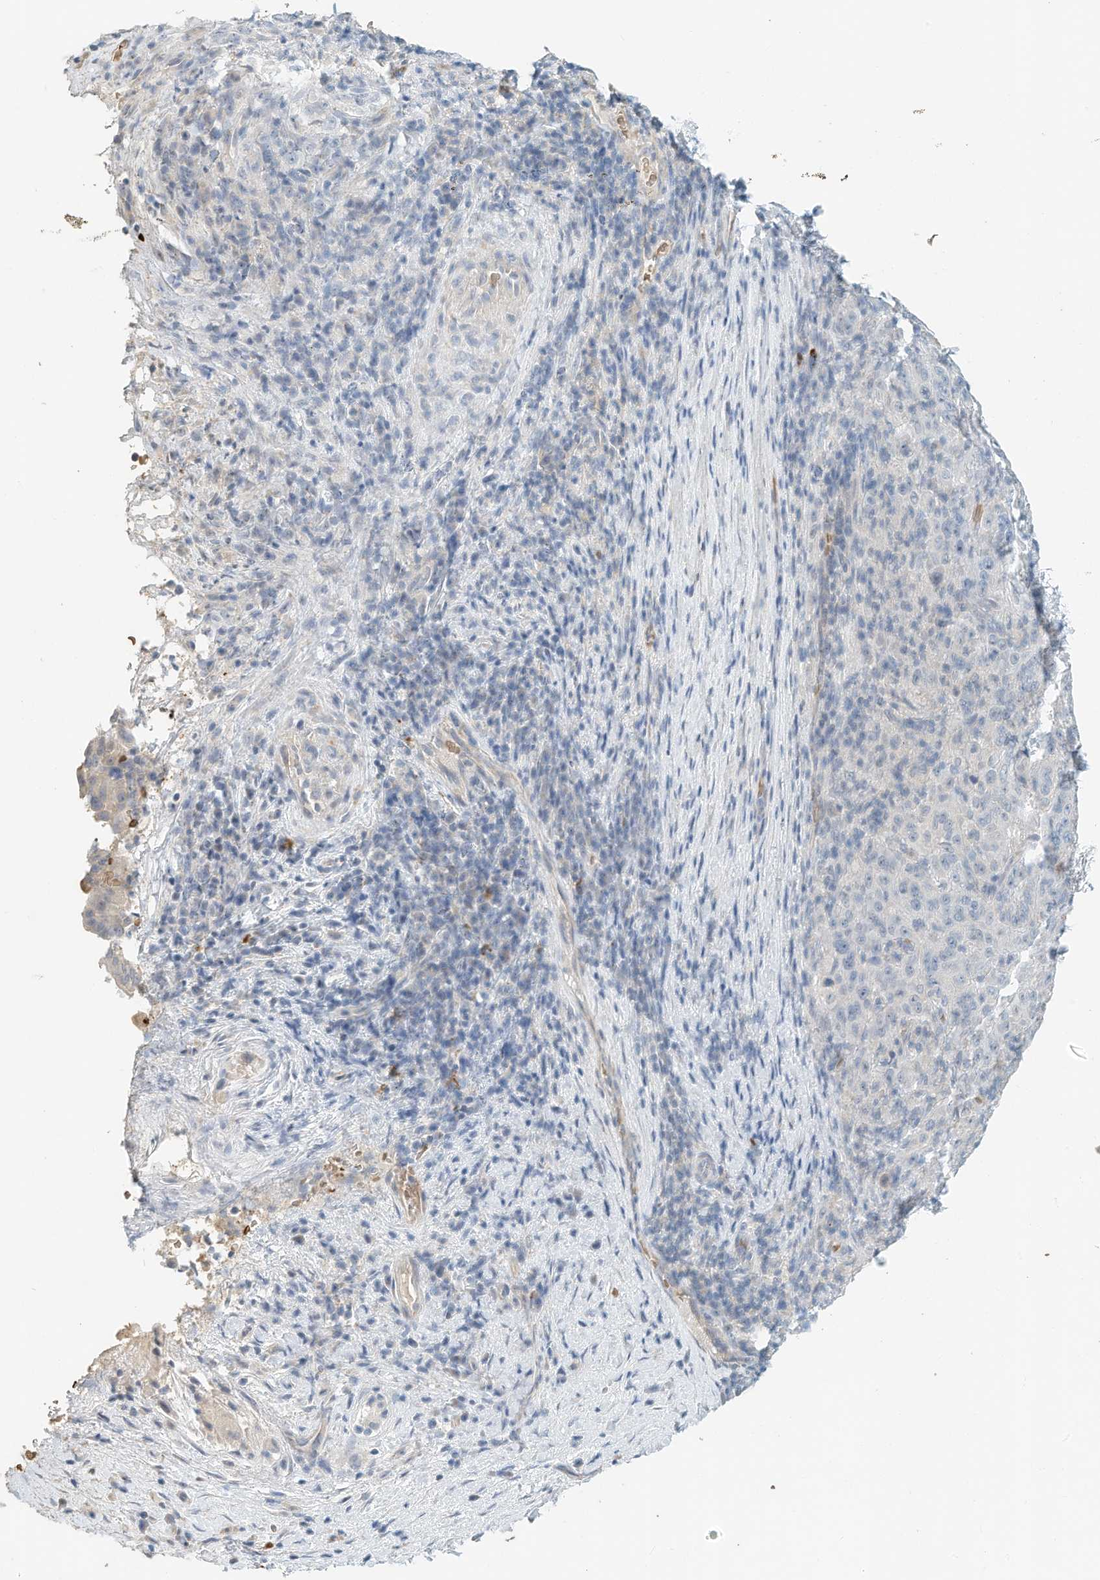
{"staining": {"intensity": "negative", "quantity": "none", "location": "none"}, "tissue": "pancreatic cancer", "cell_type": "Tumor cells", "image_type": "cancer", "snomed": [{"axis": "morphology", "description": "Adenocarcinoma, NOS"}, {"axis": "topography", "description": "Pancreas"}], "caption": "IHC image of neoplastic tissue: pancreatic cancer stained with DAB (3,3'-diaminobenzidine) displays no significant protein expression in tumor cells.", "gene": "RCAN3", "patient": {"sex": "male", "age": 63}}